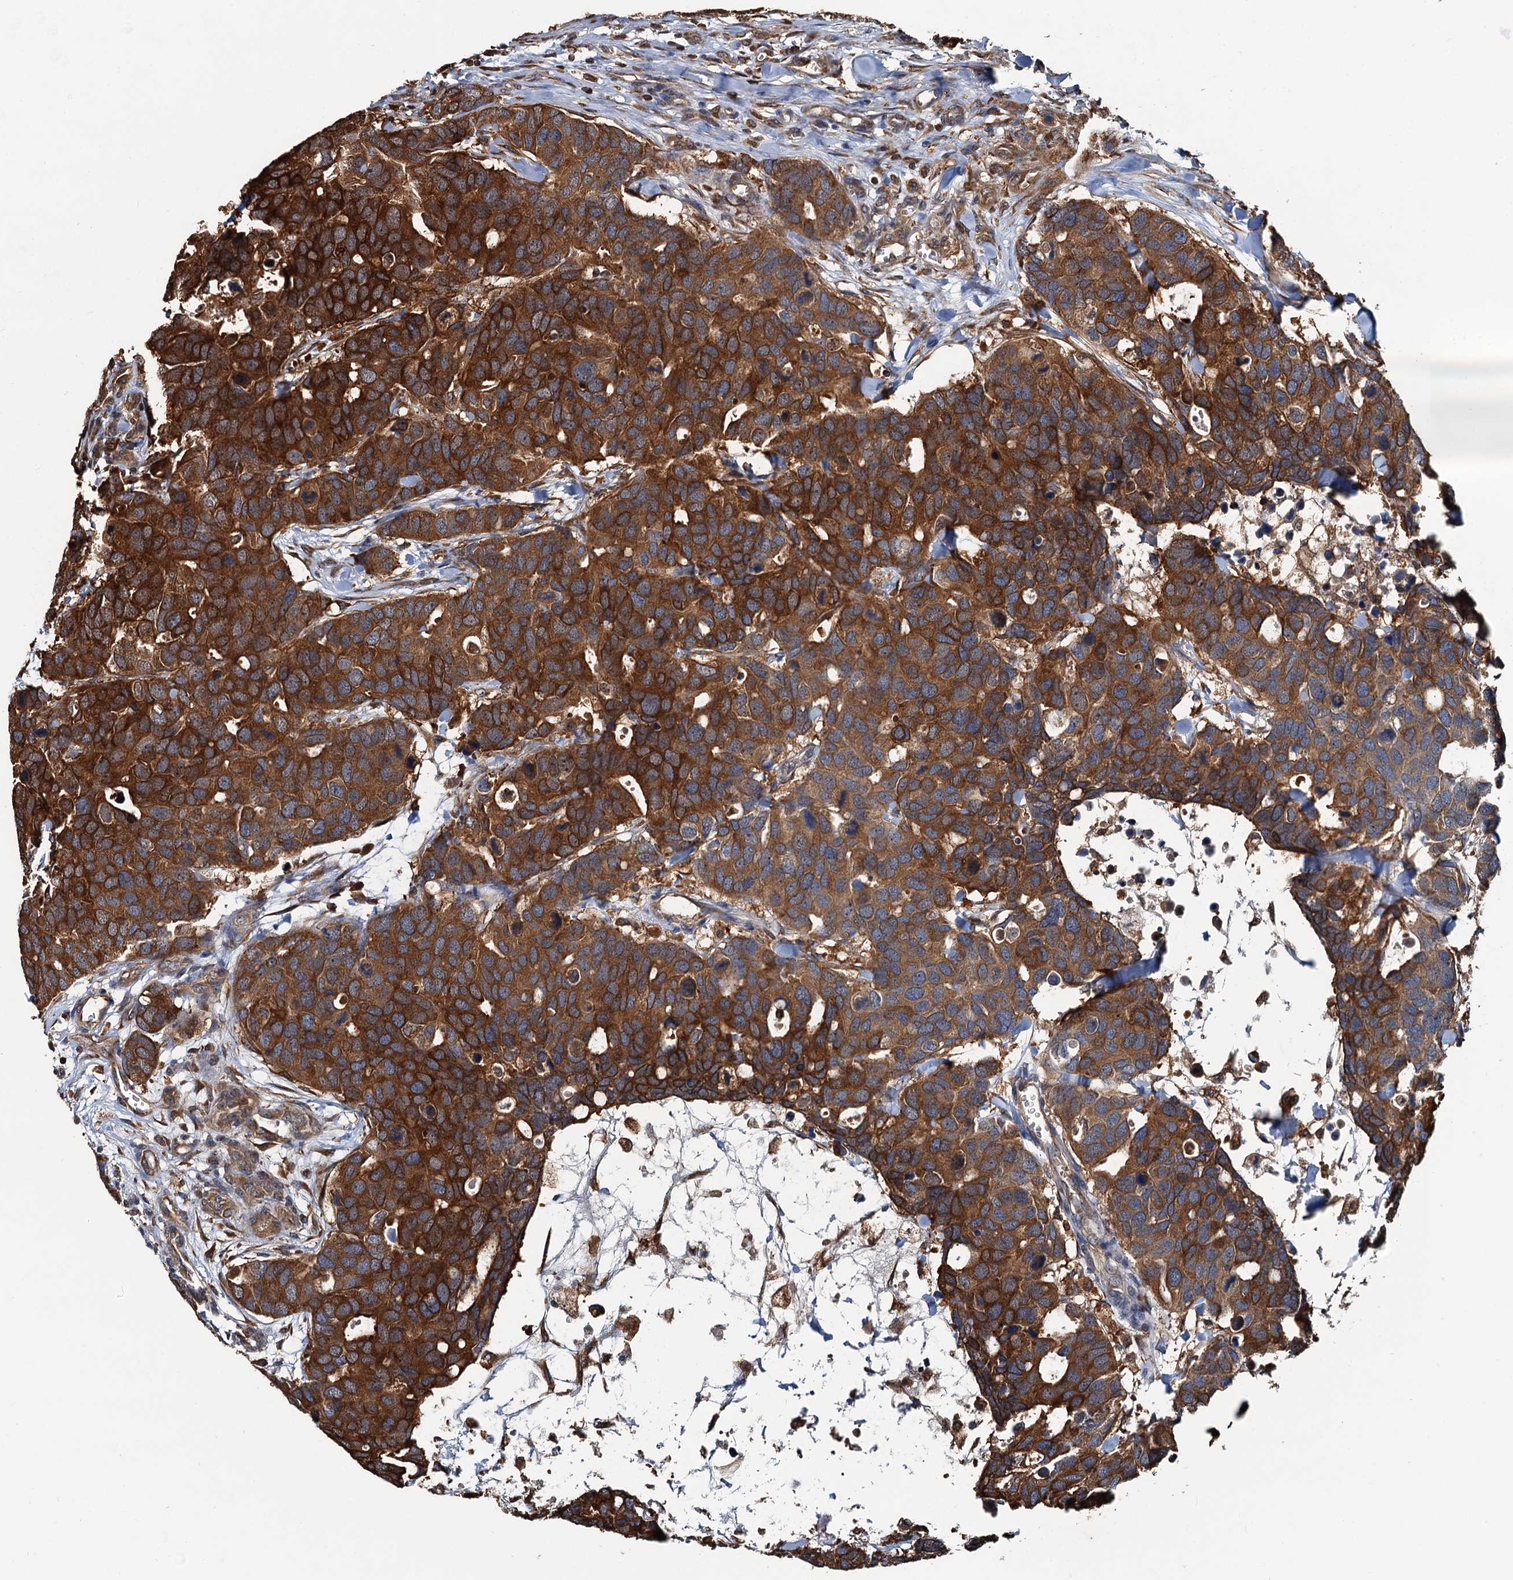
{"staining": {"intensity": "strong", "quantity": ">75%", "location": "cytoplasmic/membranous"}, "tissue": "breast cancer", "cell_type": "Tumor cells", "image_type": "cancer", "snomed": [{"axis": "morphology", "description": "Duct carcinoma"}, {"axis": "topography", "description": "Breast"}], "caption": "A brown stain shows strong cytoplasmic/membranous staining of a protein in human breast intraductal carcinoma tumor cells.", "gene": "USP6NL", "patient": {"sex": "female", "age": 83}}